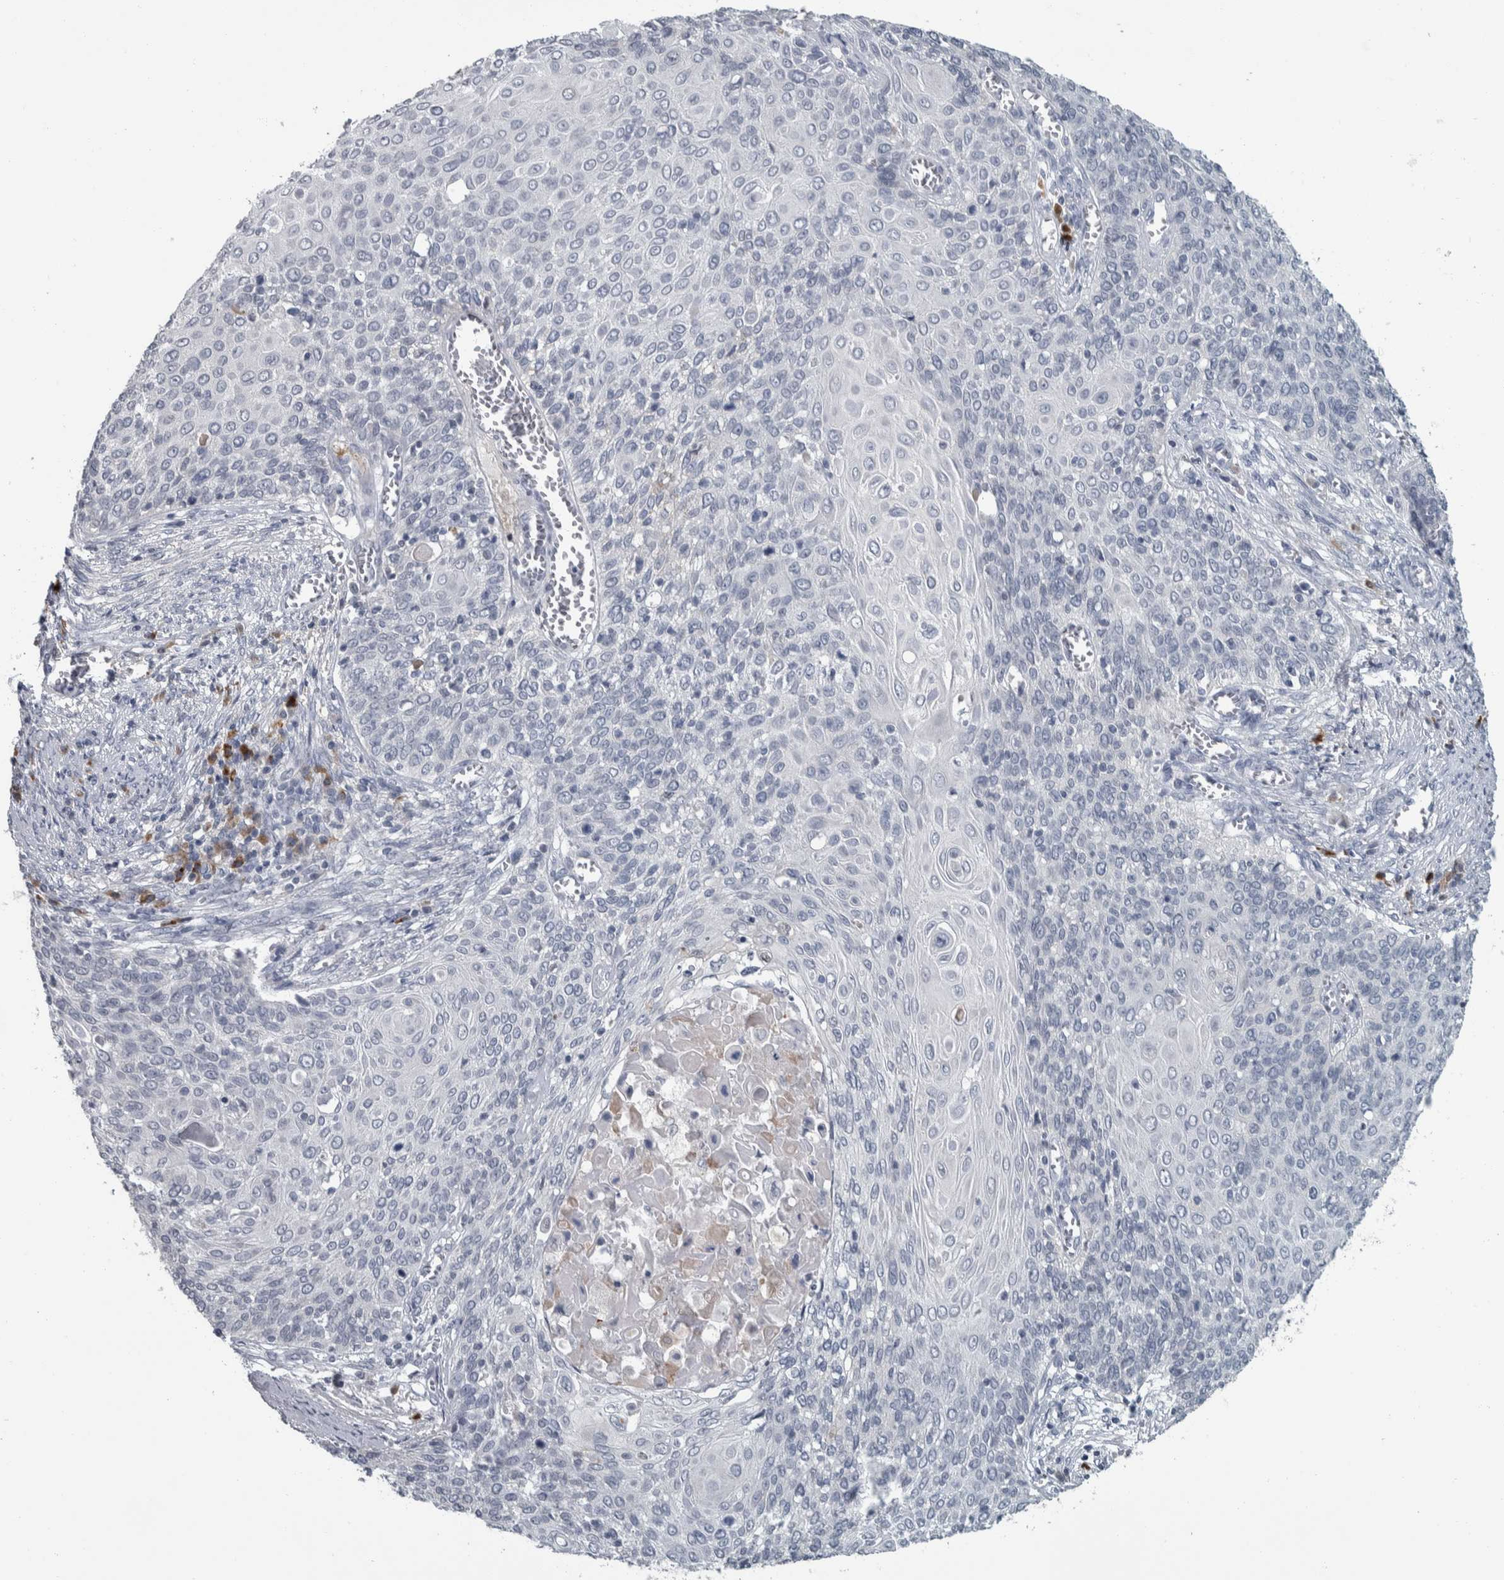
{"staining": {"intensity": "negative", "quantity": "none", "location": "none"}, "tissue": "cervical cancer", "cell_type": "Tumor cells", "image_type": "cancer", "snomed": [{"axis": "morphology", "description": "Squamous cell carcinoma, NOS"}, {"axis": "topography", "description": "Cervix"}], "caption": "Cervical cancer was stained to show a protein in brown. There is no significant staining in tumor cells. Nuclei are stained in blue.", "gene": "CAVIN4", "patient": {"sex": "female", "age": 39}}